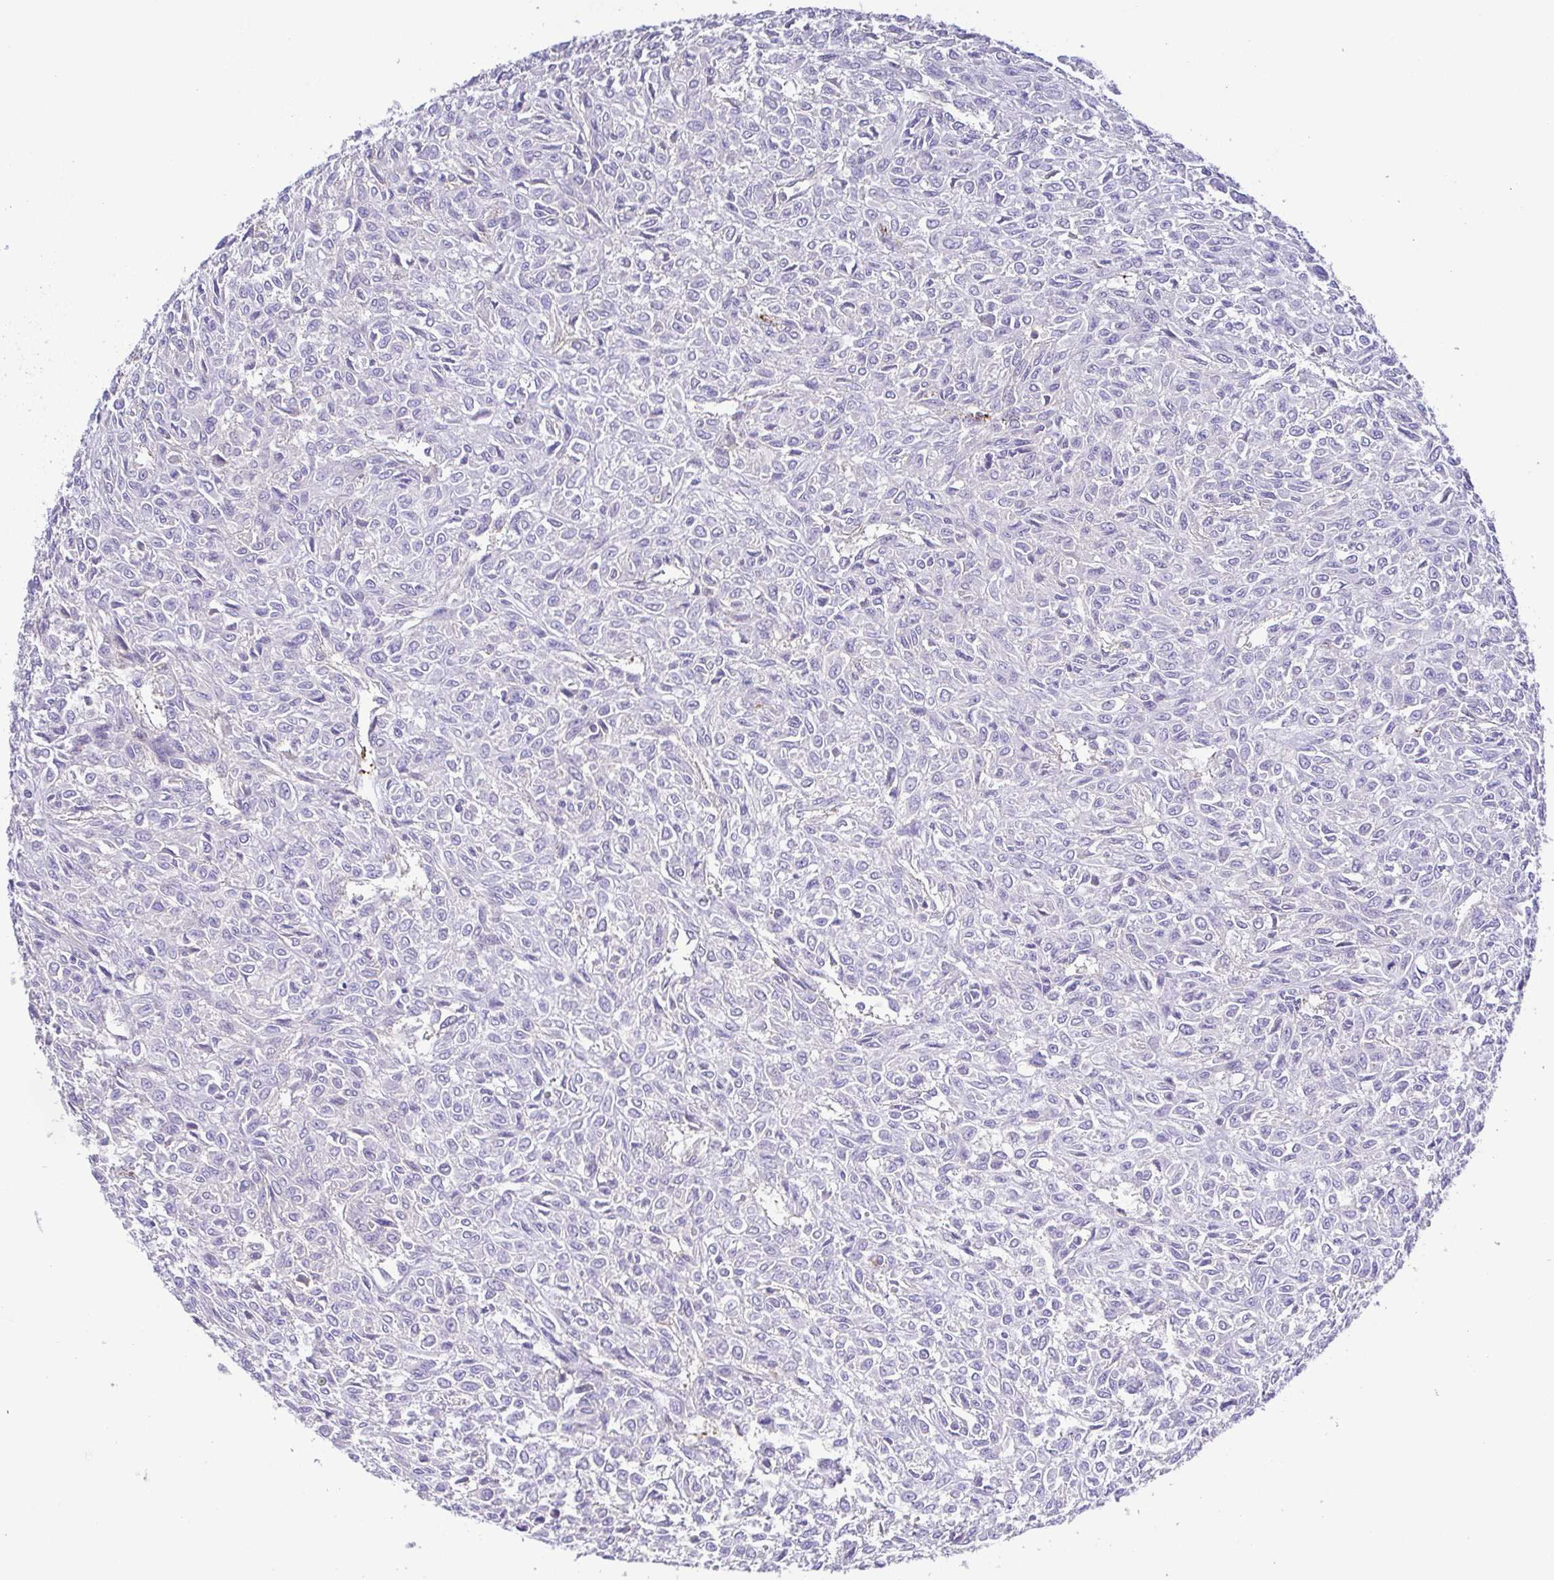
{"staining": {"intensity": "negative", "quantity": "none", "location": "none"}, "tissue": "renal cancer", "cell_type": "Tumor cells", "image_type": "cancer", "snomed": [{"axis": "morphology", "description": "Adenocarcinoma, NOS"}, {"axis": "topography", "description": "Kidney"}], "caption": "The micrograph exhibits no staining of tumor cells in renal adenocarcinoma.", "gene": "PRR14L", "patient": {"sex": "male", "age": 58}}